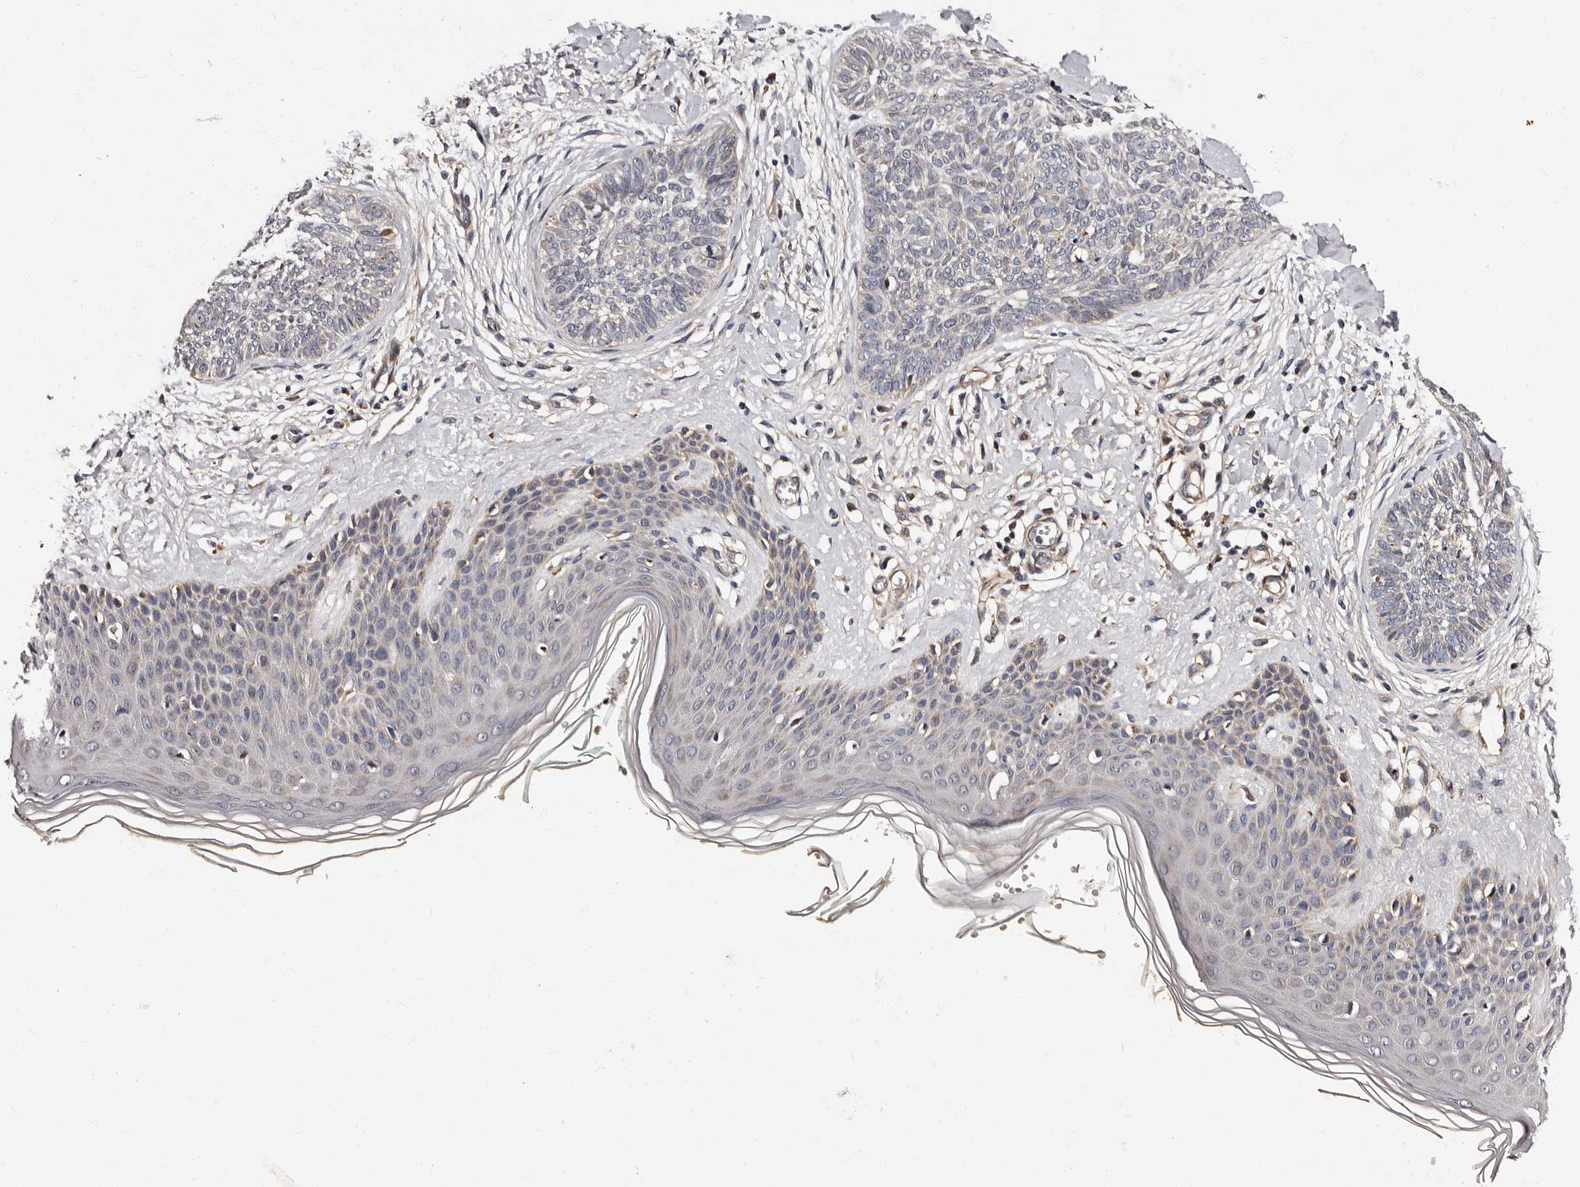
{"staining": {"intensity": "negative", "quantity": "none", "location": "none"}, "tissue": "skin cancer", "cell_type": "Tumor cells", "image_type": "cancer", "snomed": [{"axis": "morphology", "description": "Basal cell carcinoma"}, {"axis": "topography", "description": "Skin"}], "caption": "Image shows no significant protein expression in tumor cells of skin cancer. Brightfield microscopy of IHC stained with DAB (3,3'-diaminobenzidine) (brown) and hematoxylin (blue), captured at high magnification.", "gene": "ADCK5", "patient": {"sex": "female", "age": 59}}